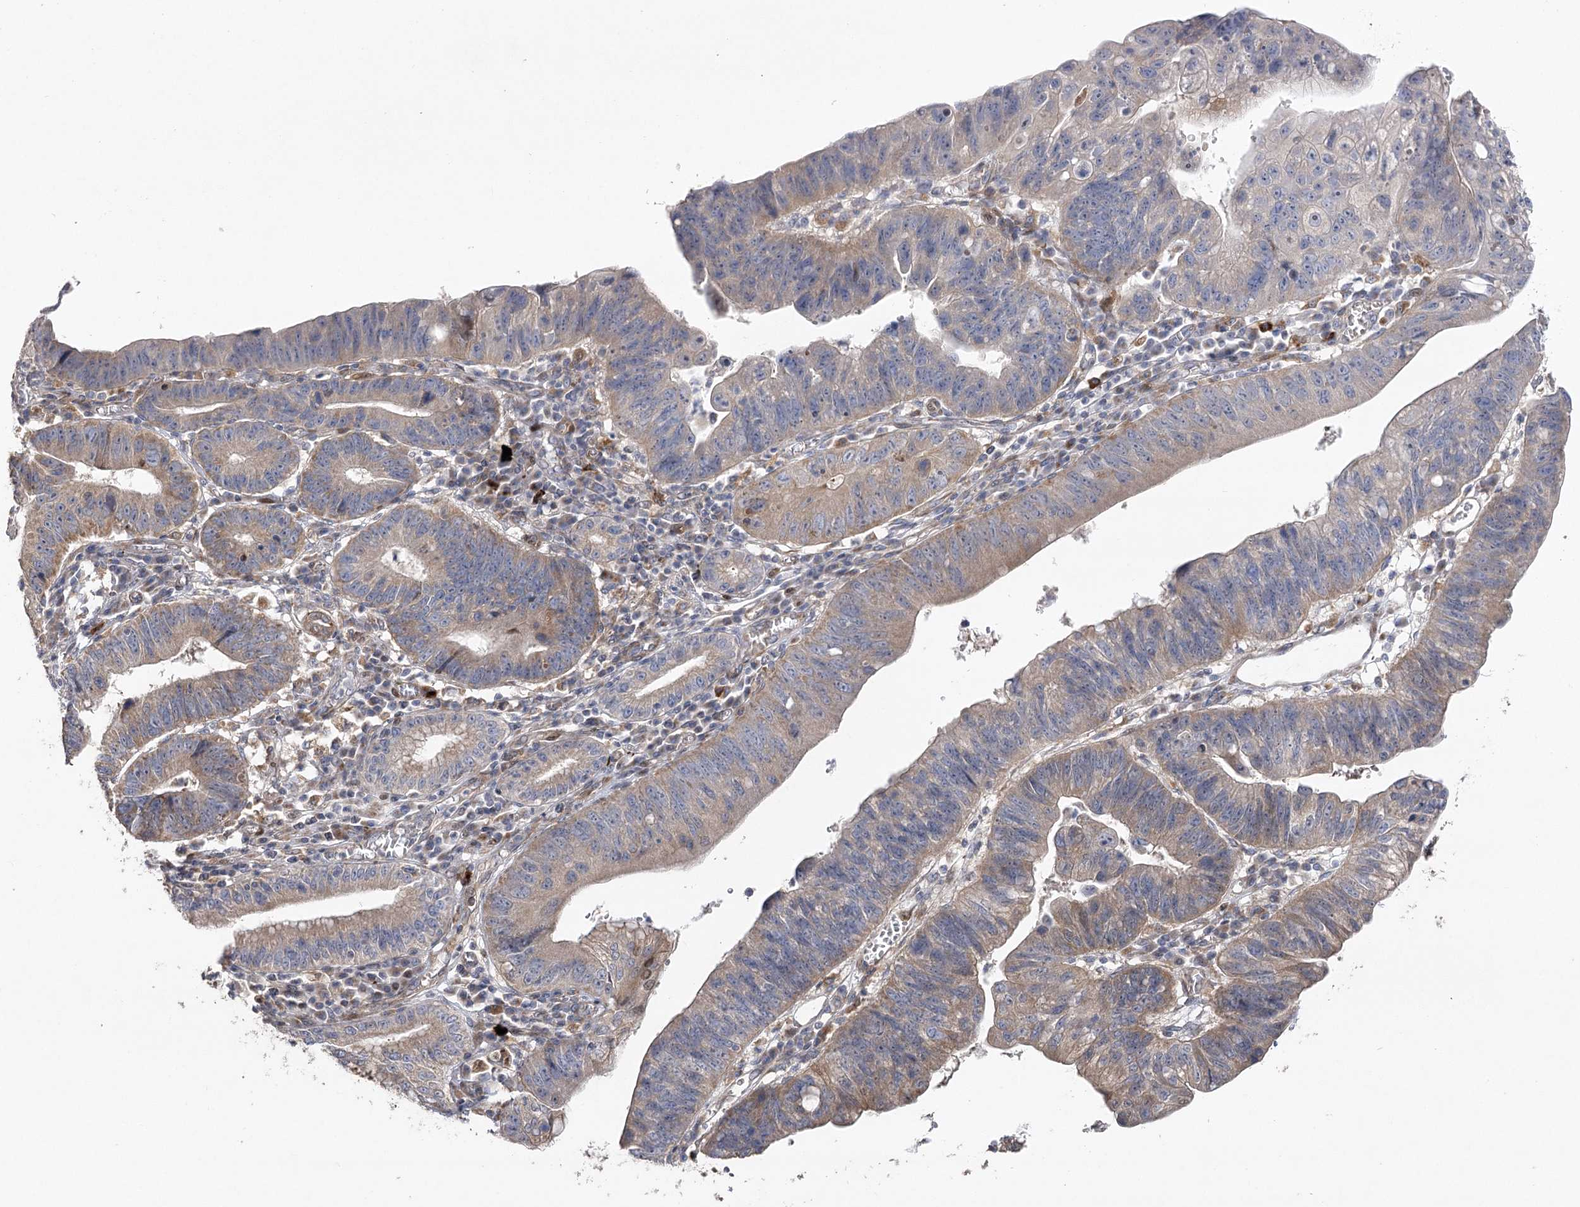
{"staining": {"intensity": "moderate", "quantity": "25%-75%", "location": "cytoplasmic/membranous"}, "tissue": "stomach cancer", "cell_type": "Tumor cells", "image_type": "cancer", "snomed": [{"axis": "morphology", "description": "Adenocarcinoma, NOS"}, {"axis": "topography", "description": "Stomach"}], "caption": "A photomicrograph of stomach adenocarcinoma stained for a protein displays moderate cytoplasmic/membranous brown staining in tumor cells. Nuclei are stained in blue.", "gene": "OBSL1", "patient": {"sex": "male", "age": 59}}